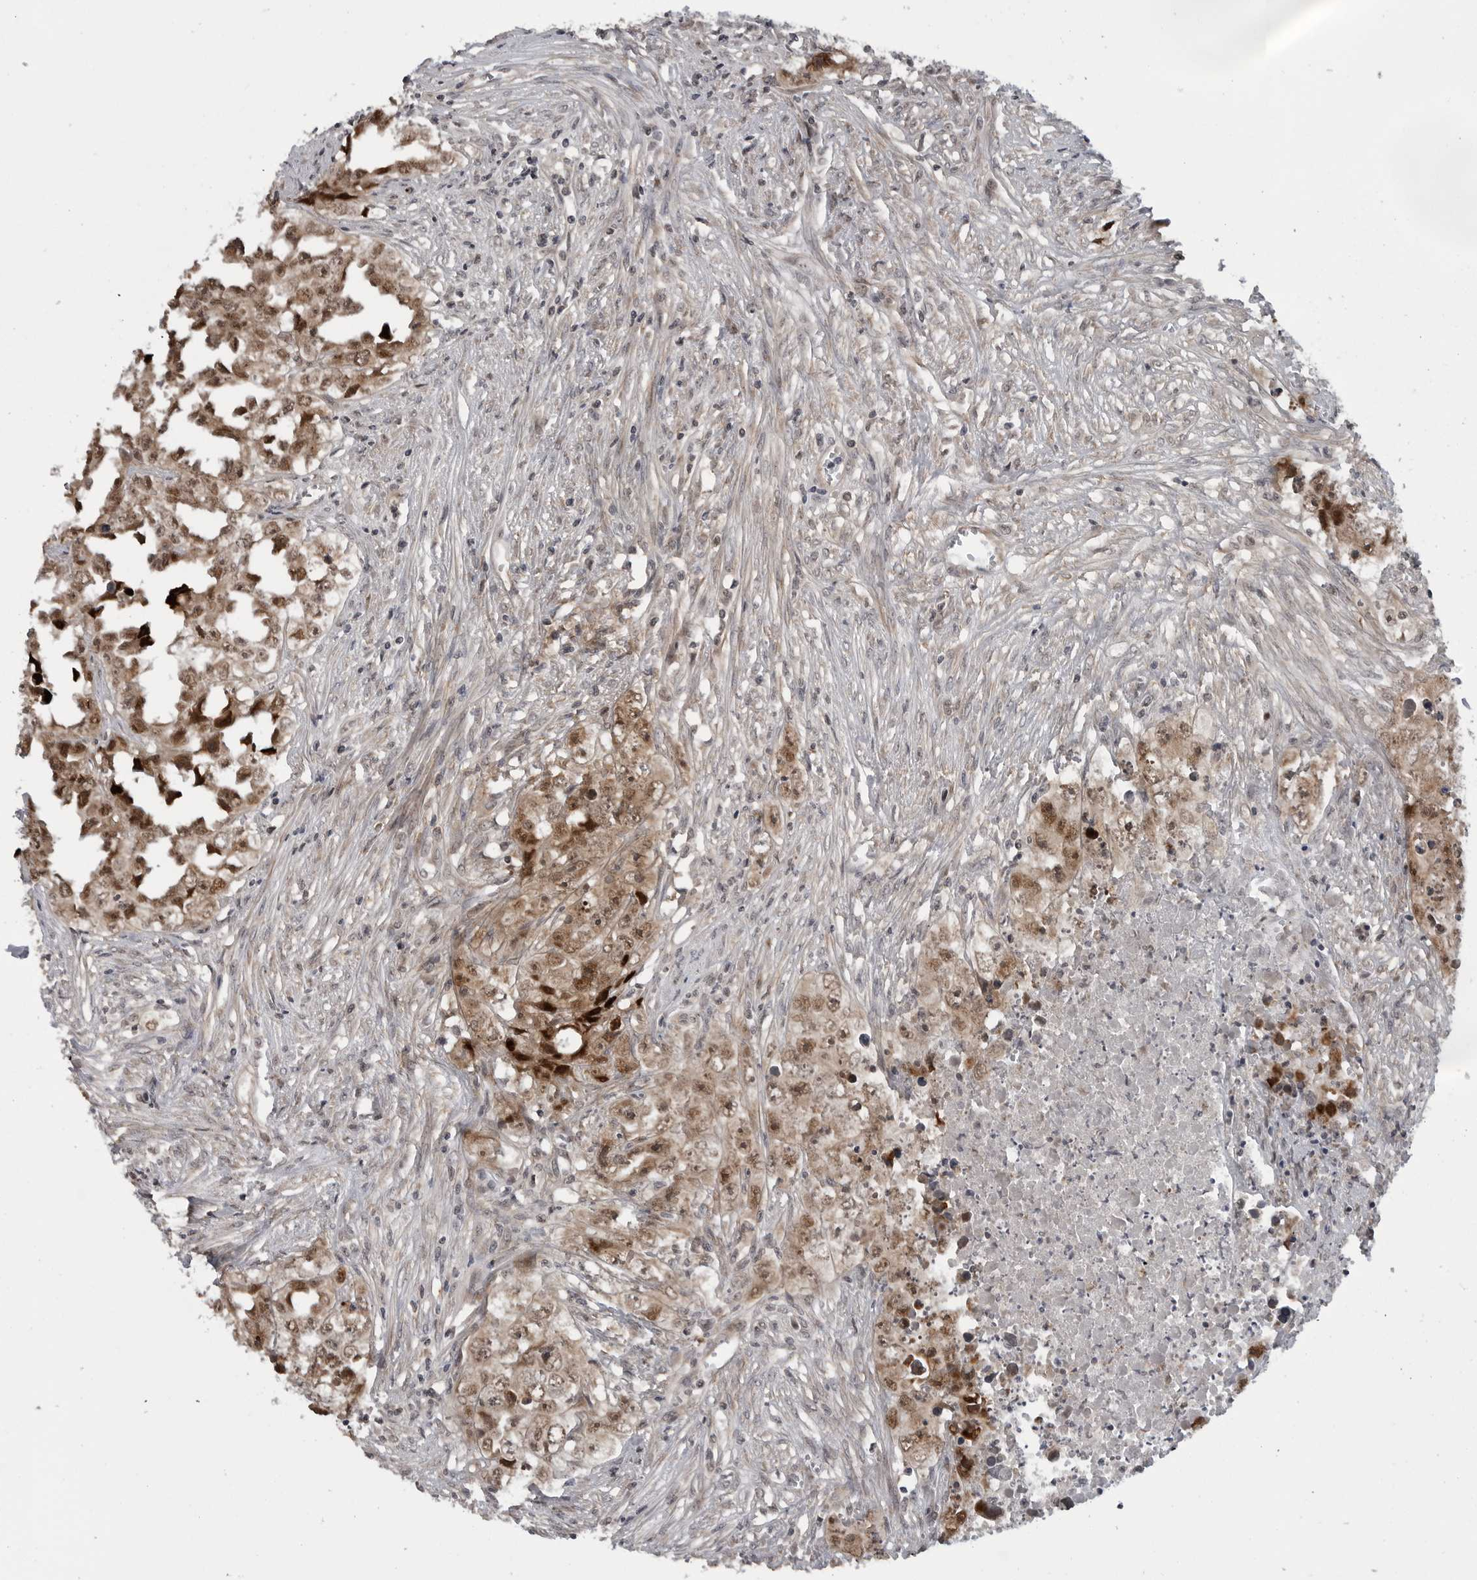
{"staining": {"intensity": "moderate", "quantity": ">75%", "location": "cytoplasmic/membranous,nuclear"}, "tissue": "testis cancer", "cell_type": "Tumor cells", "image_type": "cancer", "snomed": [{"axis": "morphology", "description": "Seminoma, NOS"}, {"axis": "morphology", "description": "Carcinoma, Embryonal, NOS"}, {"axis": "topography", "description": "Testis"}], "caption": "Protein staining of seminoma (testis) tissue displays moderate cytoplasmic/membranous and nuclear staining in about >75% of tumor cells.", "gene": "FAAP100", "patient": {"sex": "male", "age": 43}}